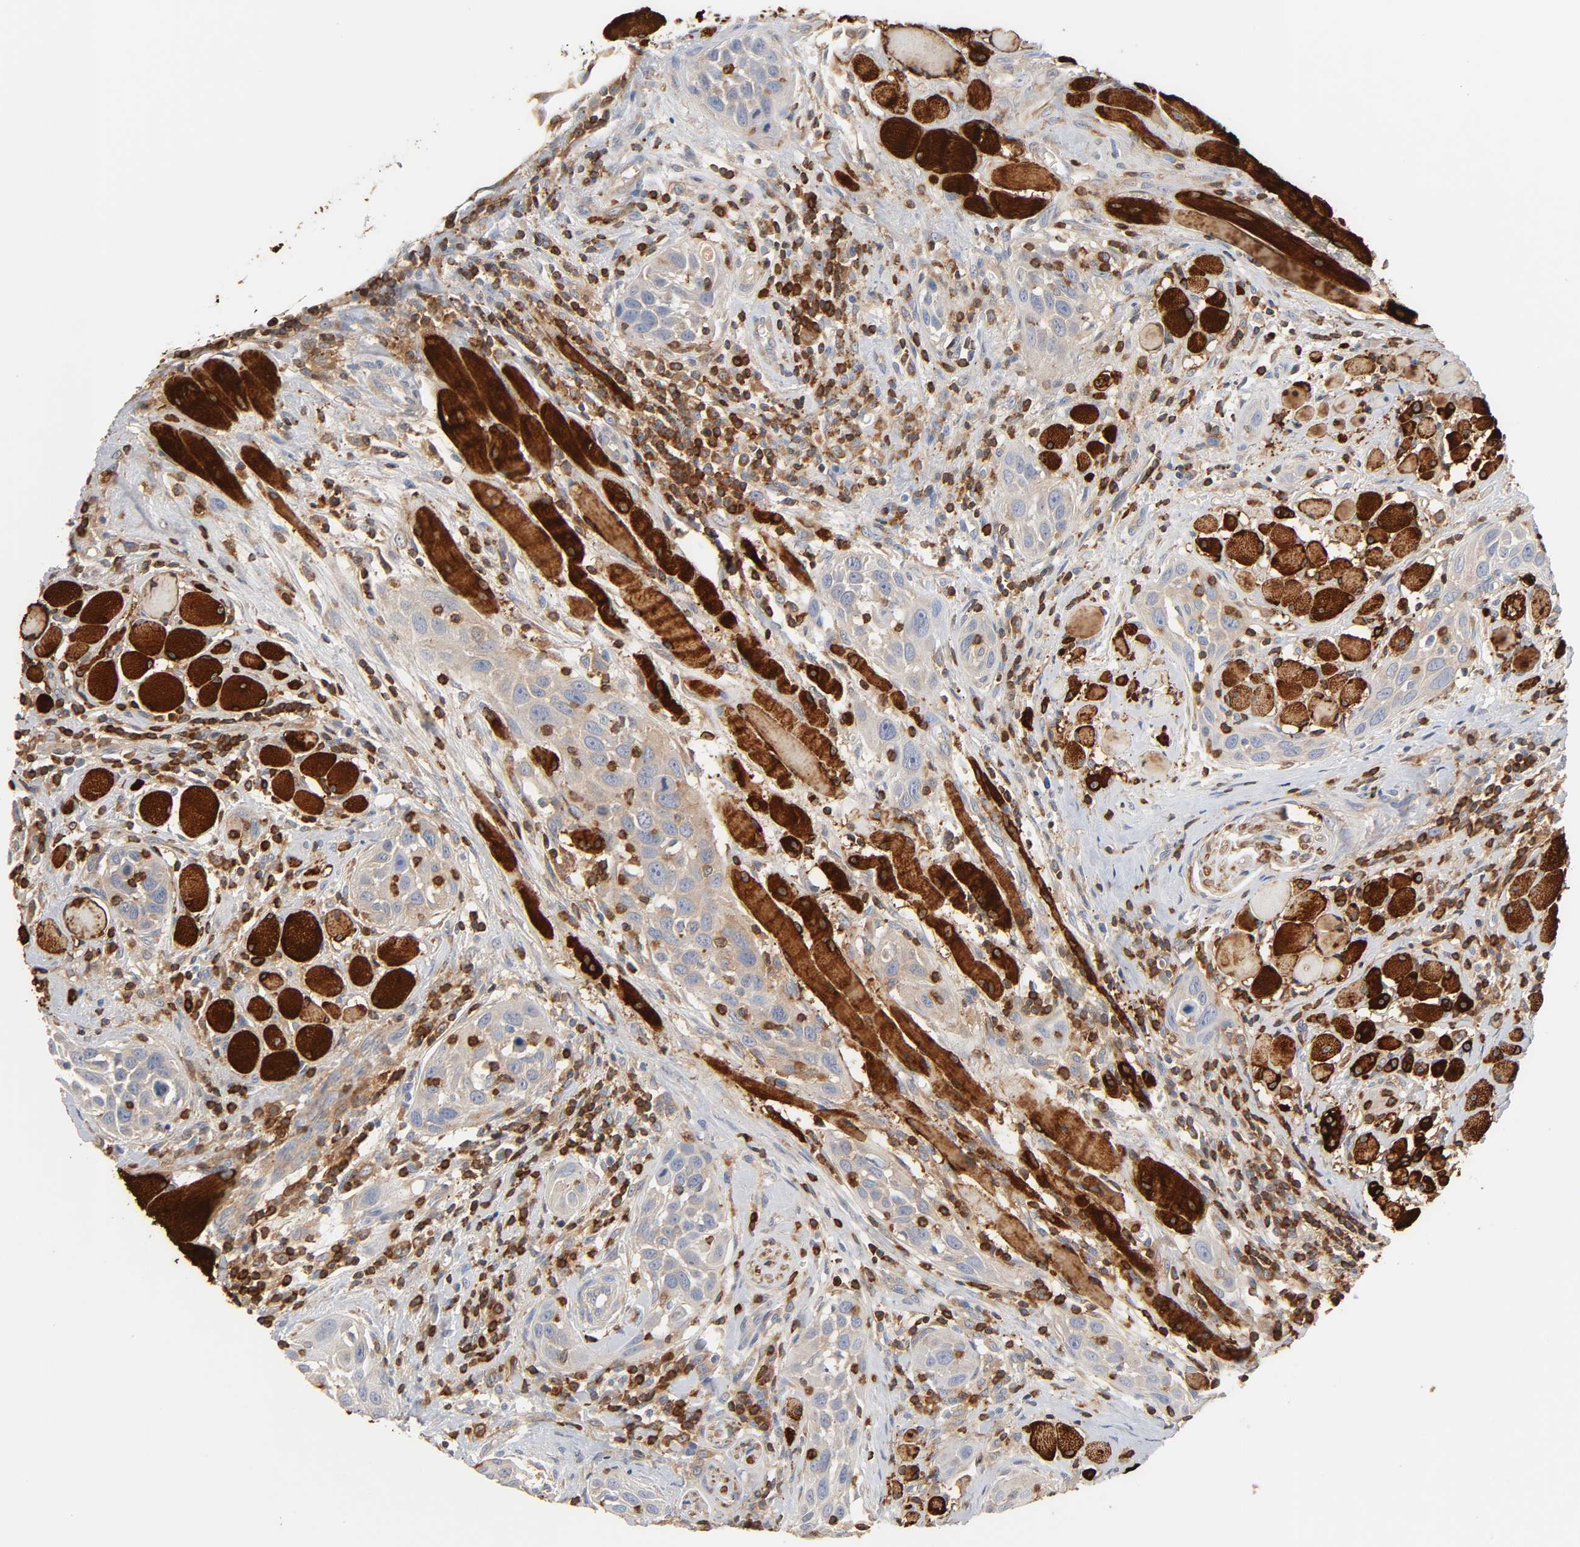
{"staining": {"intensity": "moderate", "quantity": ">75%", "location": "cytoplasmic/membranous"}, "tissue": "head and neck cancer", "cell_type": "Tumor cells", "image_type": "cancer", "snomed": [{"axis": "morphology", "description": "Squamous cell carcinoma, NOS"}, {"axis": "topography", "description": "Oral tissue"}, {"axis": "topography", "description": "Head-Neck"}], "caption": "This histopathology image shows IHC staining of head and neck cancer, with medium moderate cytoplasmic/membranous staining in about >75% of tumor cells.", "gene": "BIN1", "patient": {"sex": "female", "age": 50}}